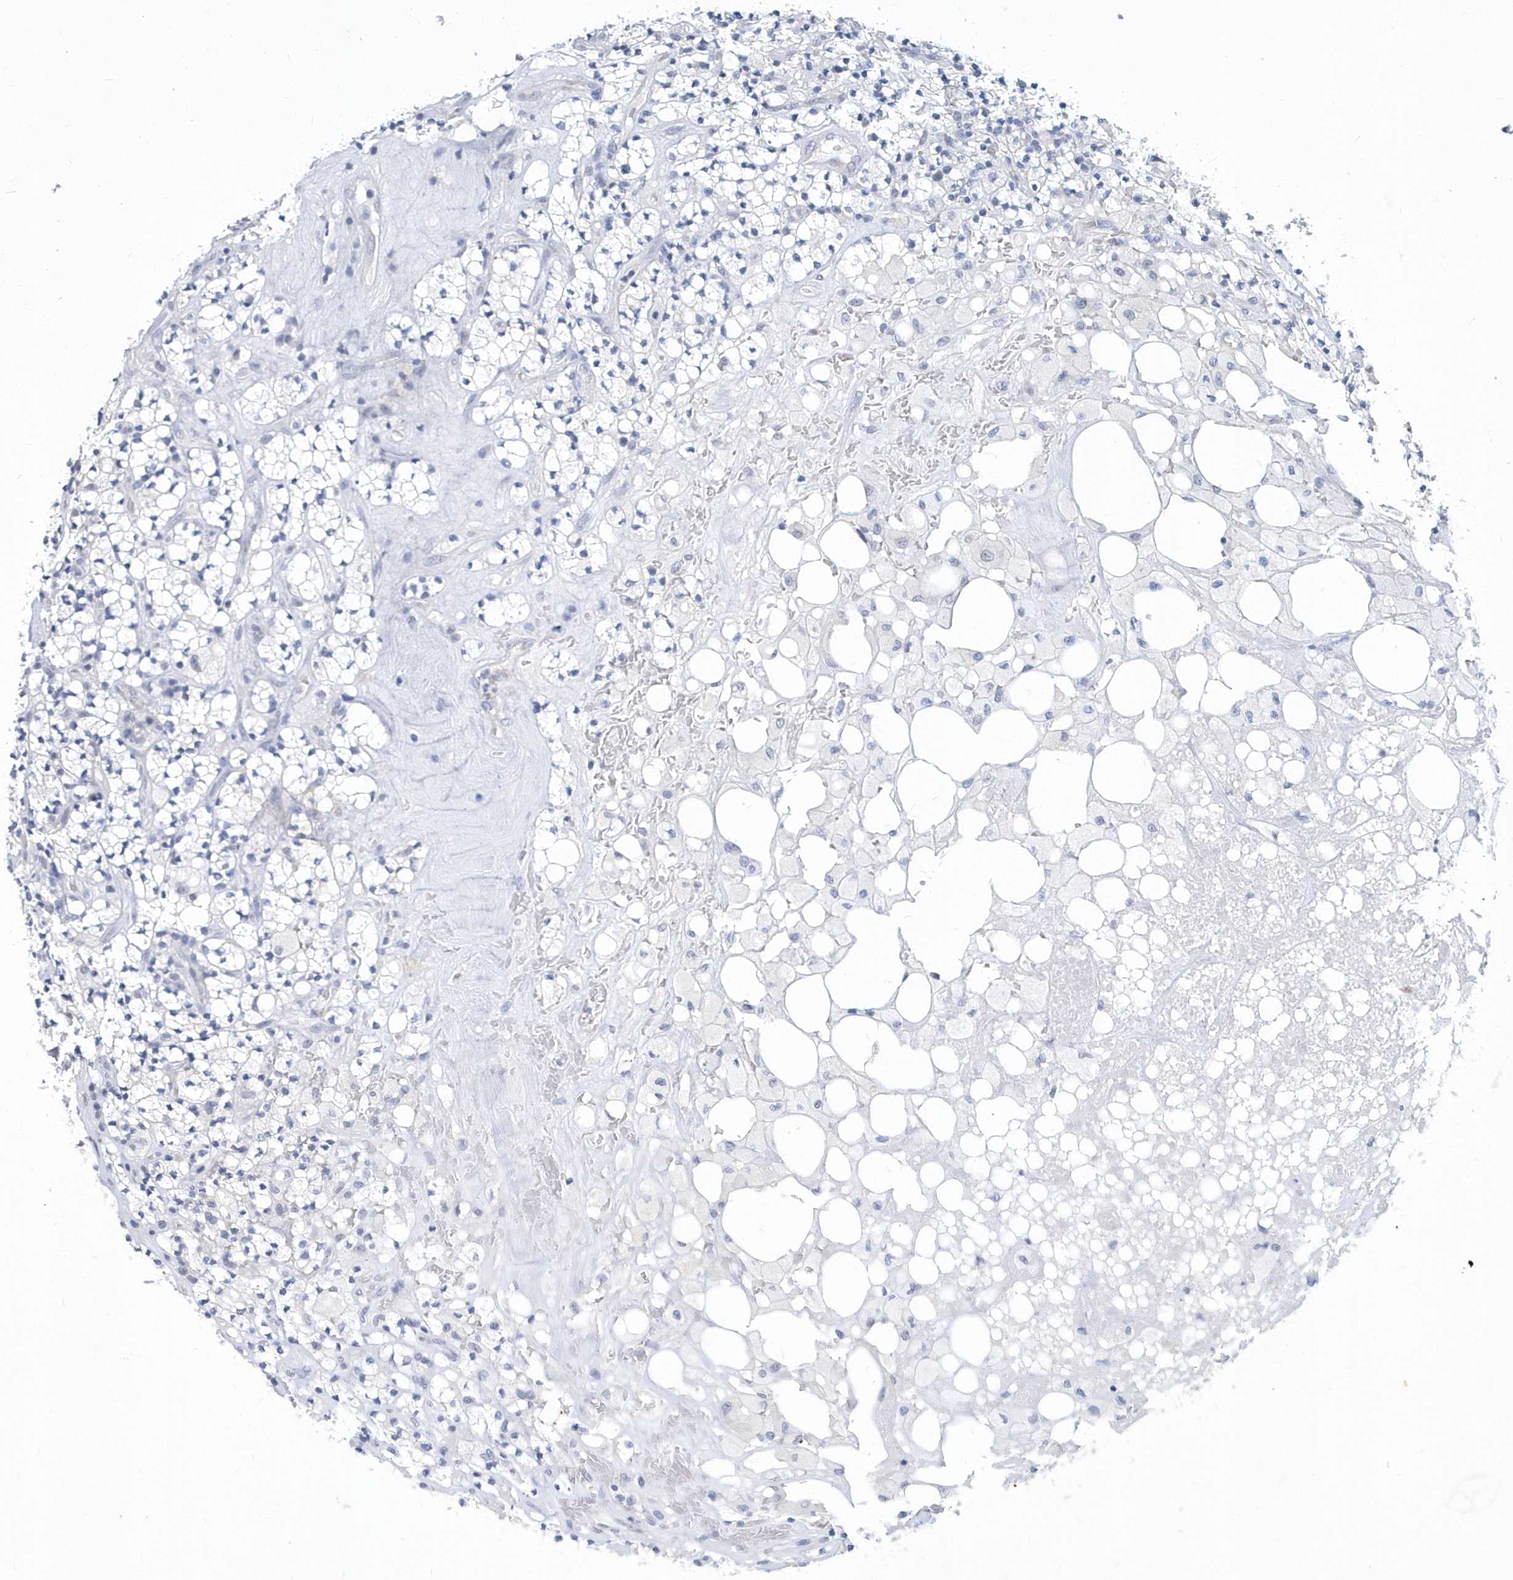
{"staining": {"intensity": "negative", "quantity": "none", "location": "none"}, "tissue": "renal cancer", "cell_type": "Tumor cells", "image_type": "cancer", "snomed": [{"axis": "morphology", "description": "Adenocarcinoma, NOS"}, {"axis": "topography", "description": "Kidney"}], "caption": "Immunohistochemistry (IHC) of human adenocarcinoma (renal) demonstrates no expression in tumor cells. (Immunohistochemistry, brightfield microscopy, high magnification).", "gene": "SRGAP3", "patient": {"sex": "male", "age": 77}}